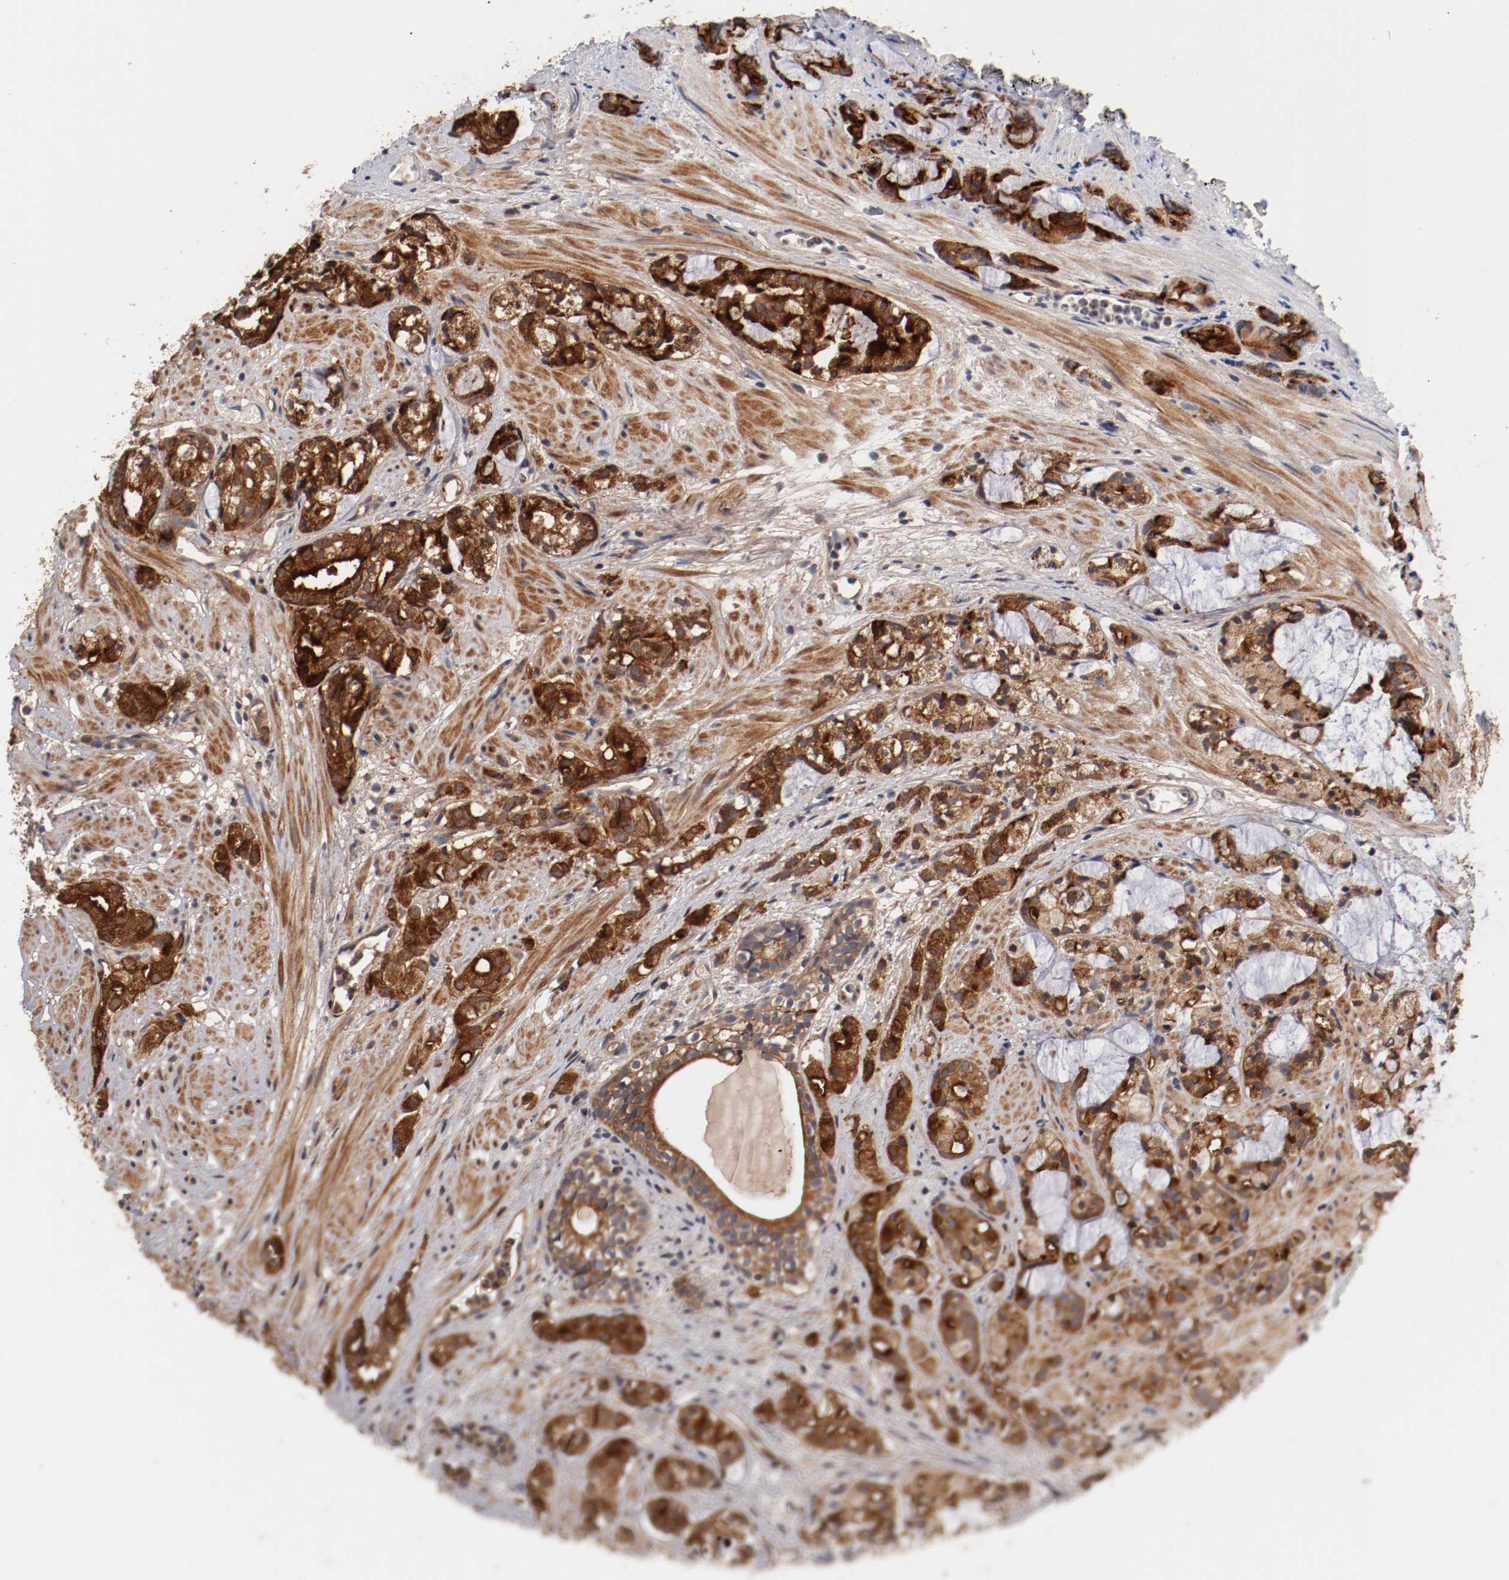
{"staining": {"intensity": "strong", "quantity": ">75%", "location": "cytoplasmic/membranous"}, "tissue": "prostate cancer", "cell_type": "Tumor cells", "image_type": "cancer", "snomed": [{"axis": "morphology", "description": "Adenocarcinoma, High grade"}, {"axis": "topography", "description": "Prostate"}], "caption": "Human high-grade adenocarcinoma (prostate) stained with a brown dye displays strong cytoplasmic/membranous positive positivity in approximately >75% of tumor cells.", "gene": "GUF1", "patient": {"sex": "male", "age": 85}}